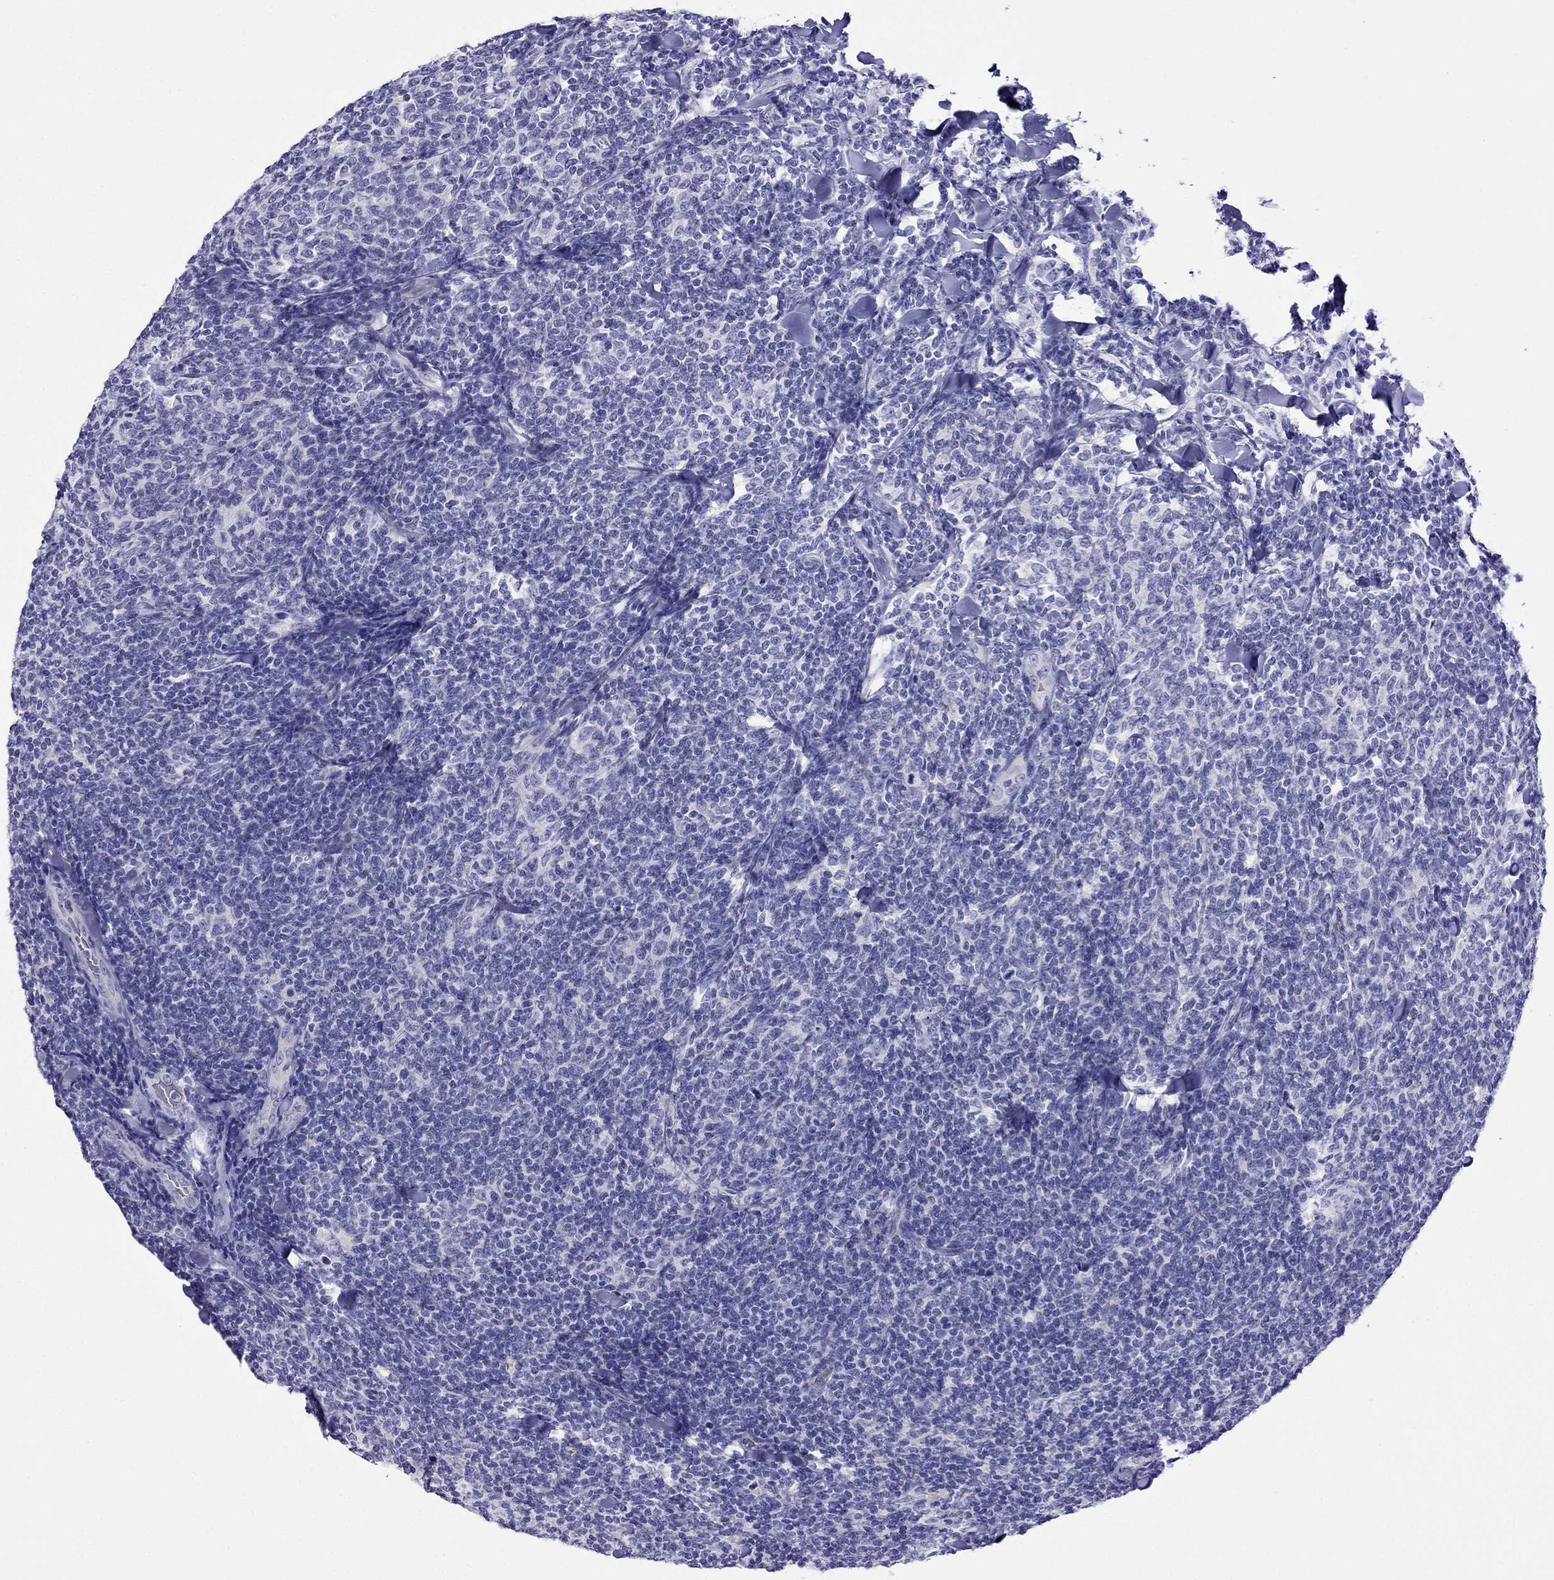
{"staining": {"intensity": "negative", "quantity": "none", "location": "none"}, "tissue": "lymphoma", "cell_type": "Tumor cells", "image_type": "cancer", "snomed": [{"axis": "morphology", "description": "Malignant lymphoma, non-Hodgkin's type, Low grade"}, {"axis": "topography", "description": "Lymph node"}], "caption": "Lymphoma was stained to show a protein in brown. There is no significant expression in tumor cells.", "gene": "TDRD1", "patient": {"sex": "female", "age": 56}}